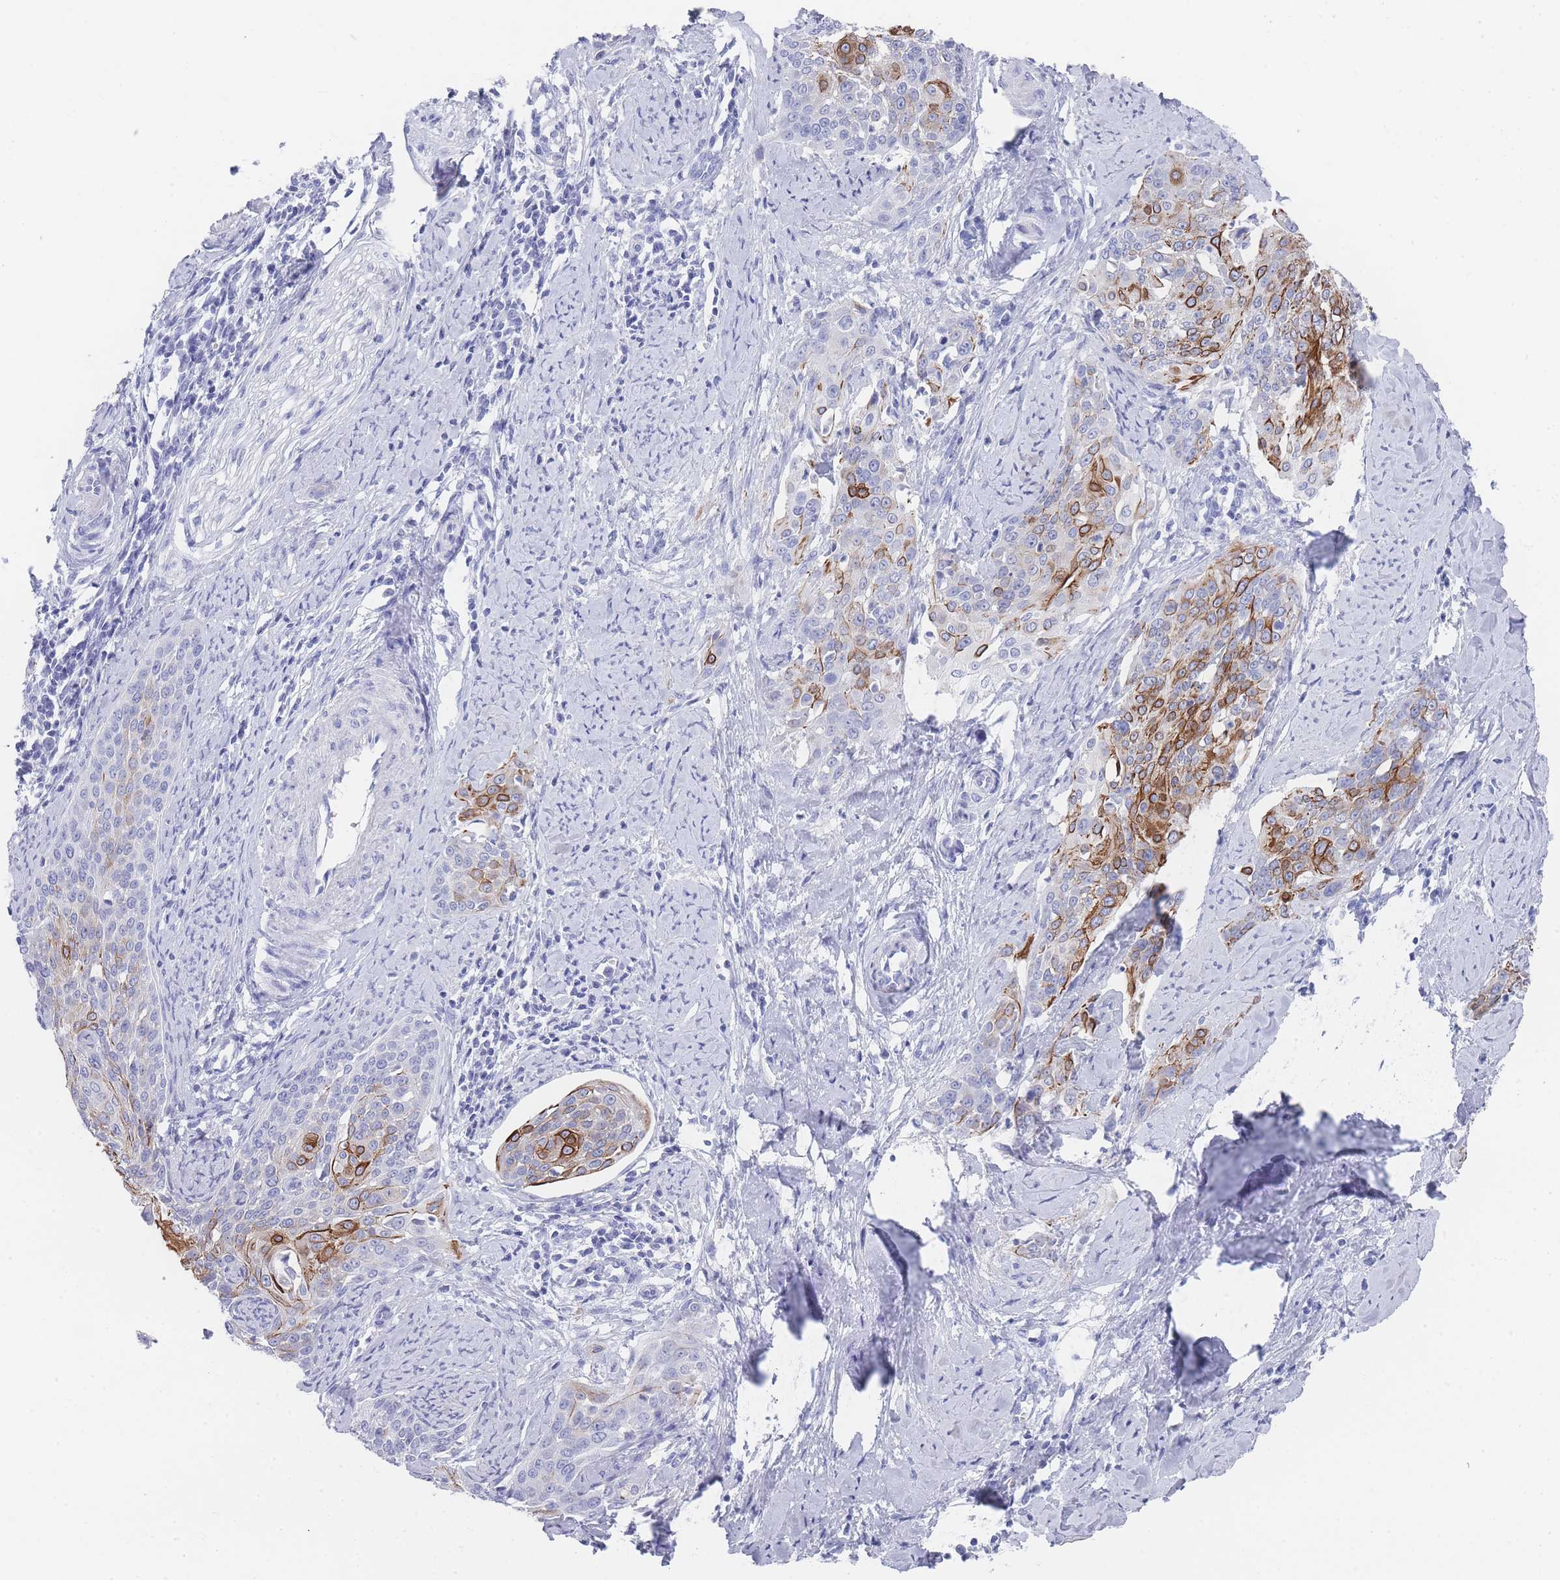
{"staining": {"intensity": "strong", "quantity": "25%-75%", "location": "cytoplasmic/membranous"}, "tissue": "cervical cancer", "cell_type": "Tumor cells", "image_type": "cancer", "snomed": [{"axis": "morphology", "description": "Squamous cell carcinoma, NOS"}, {"axis": "topography", "description": "Cervix"}], "caption": "Cervical cancer stained with DAB (3,3'-diaminobenzidine) immunohistochemistry reveals high levels of strong cytoplasmic/membranous staining in about 25%-75% of tumor cells.", "gene": "RAB2B", "patient": {"sex": "female", "age": 44}}